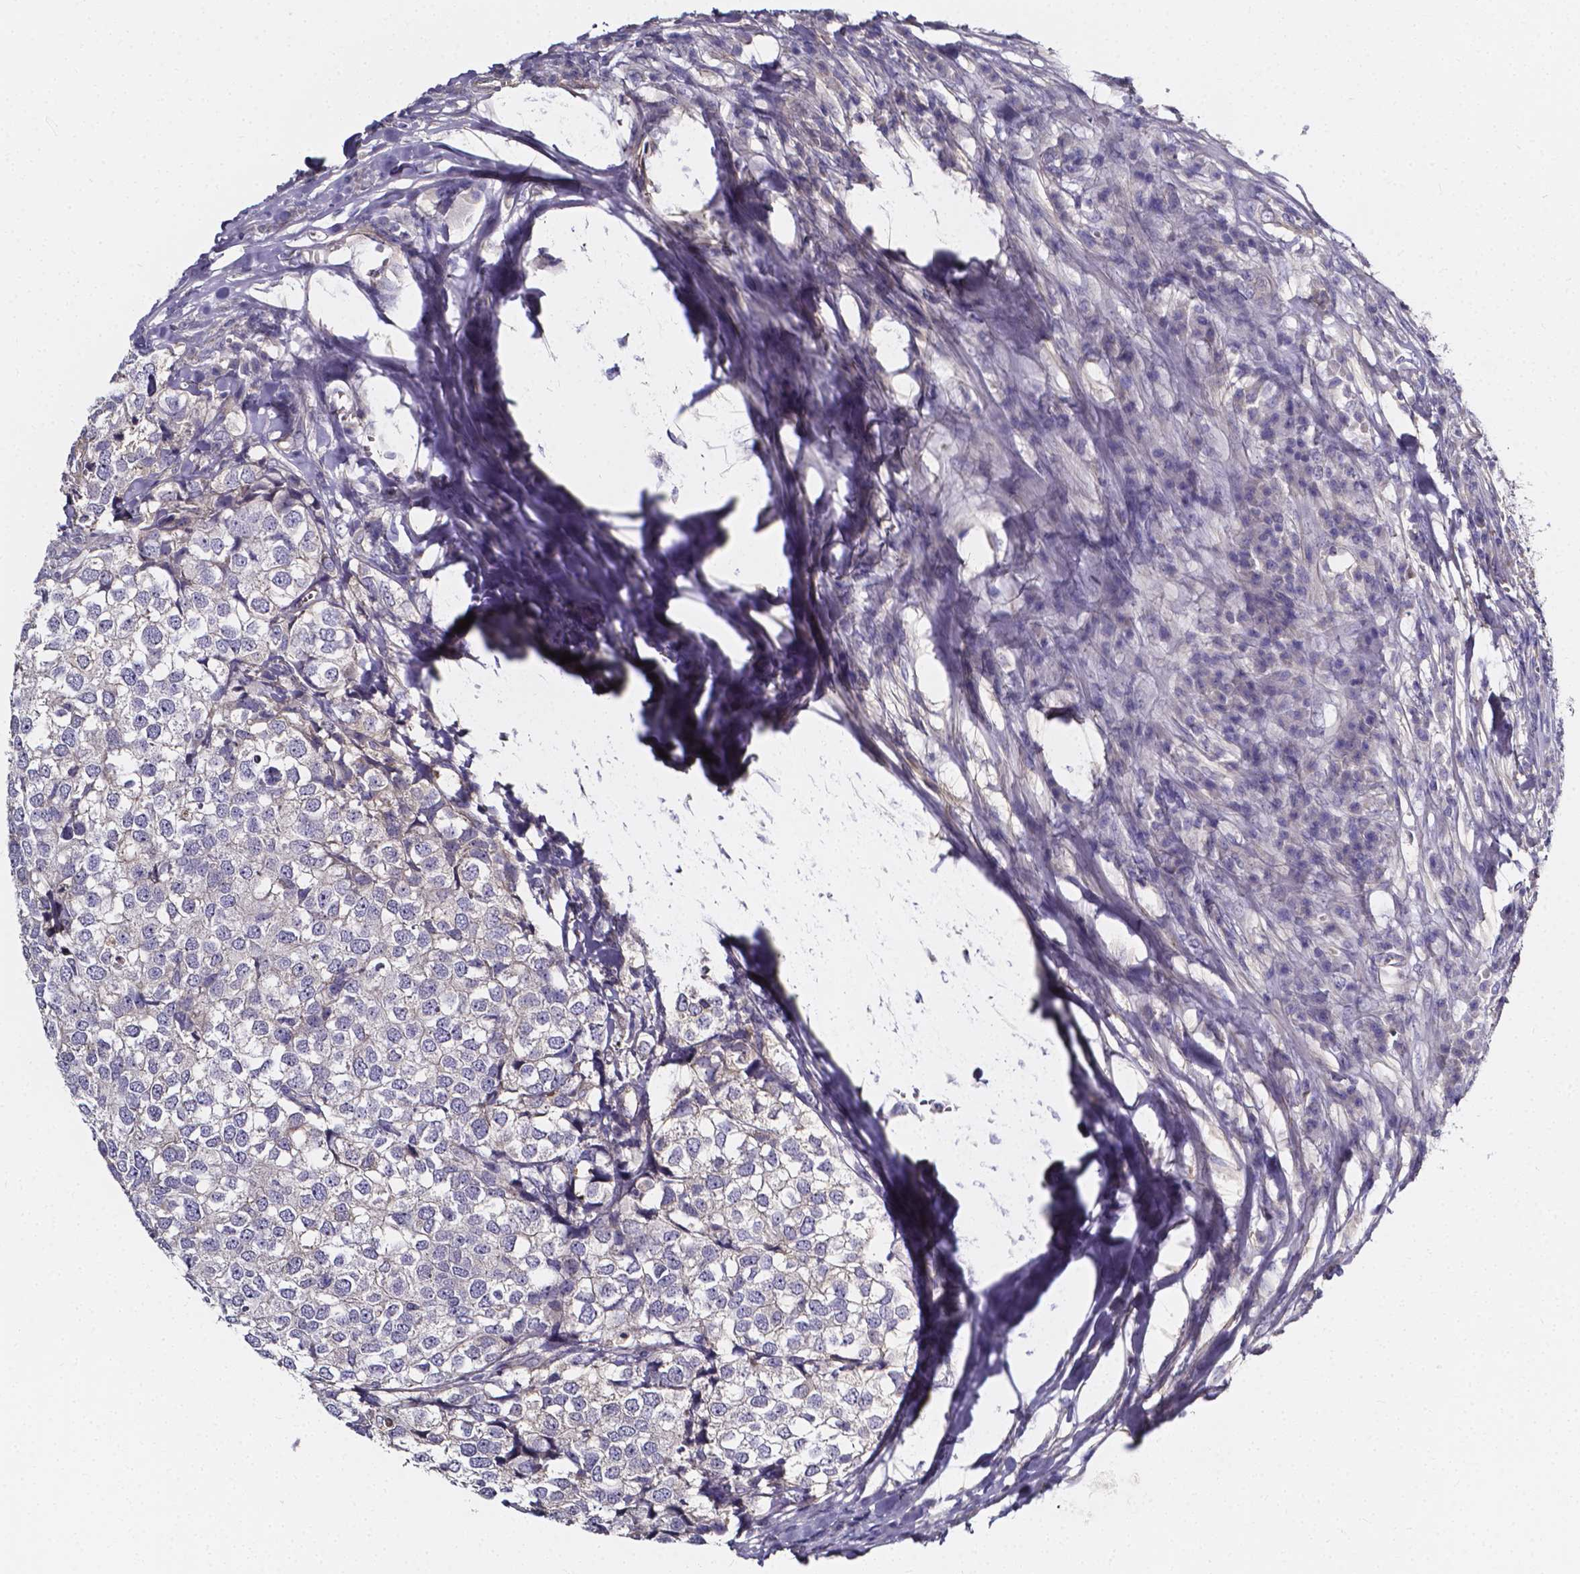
{"staining": {"intensity": "negative", "quantity": "none", "location": "none"}, "tissue": "breast cancer", "cell_type": "Tumor cells", "image_type": "cancer", "snomed": [{"axis": "morphology", "description": "Duct carcinoma"}, {"axis": "topography", "description": "Breast"}], "caption": "A high-resolution image shows IHC staining of breast cancer, which demonstrates no significant positivity in tumor cells.", "gene": "CACNG8", "patient": {"sex": "female", "age": 30}}